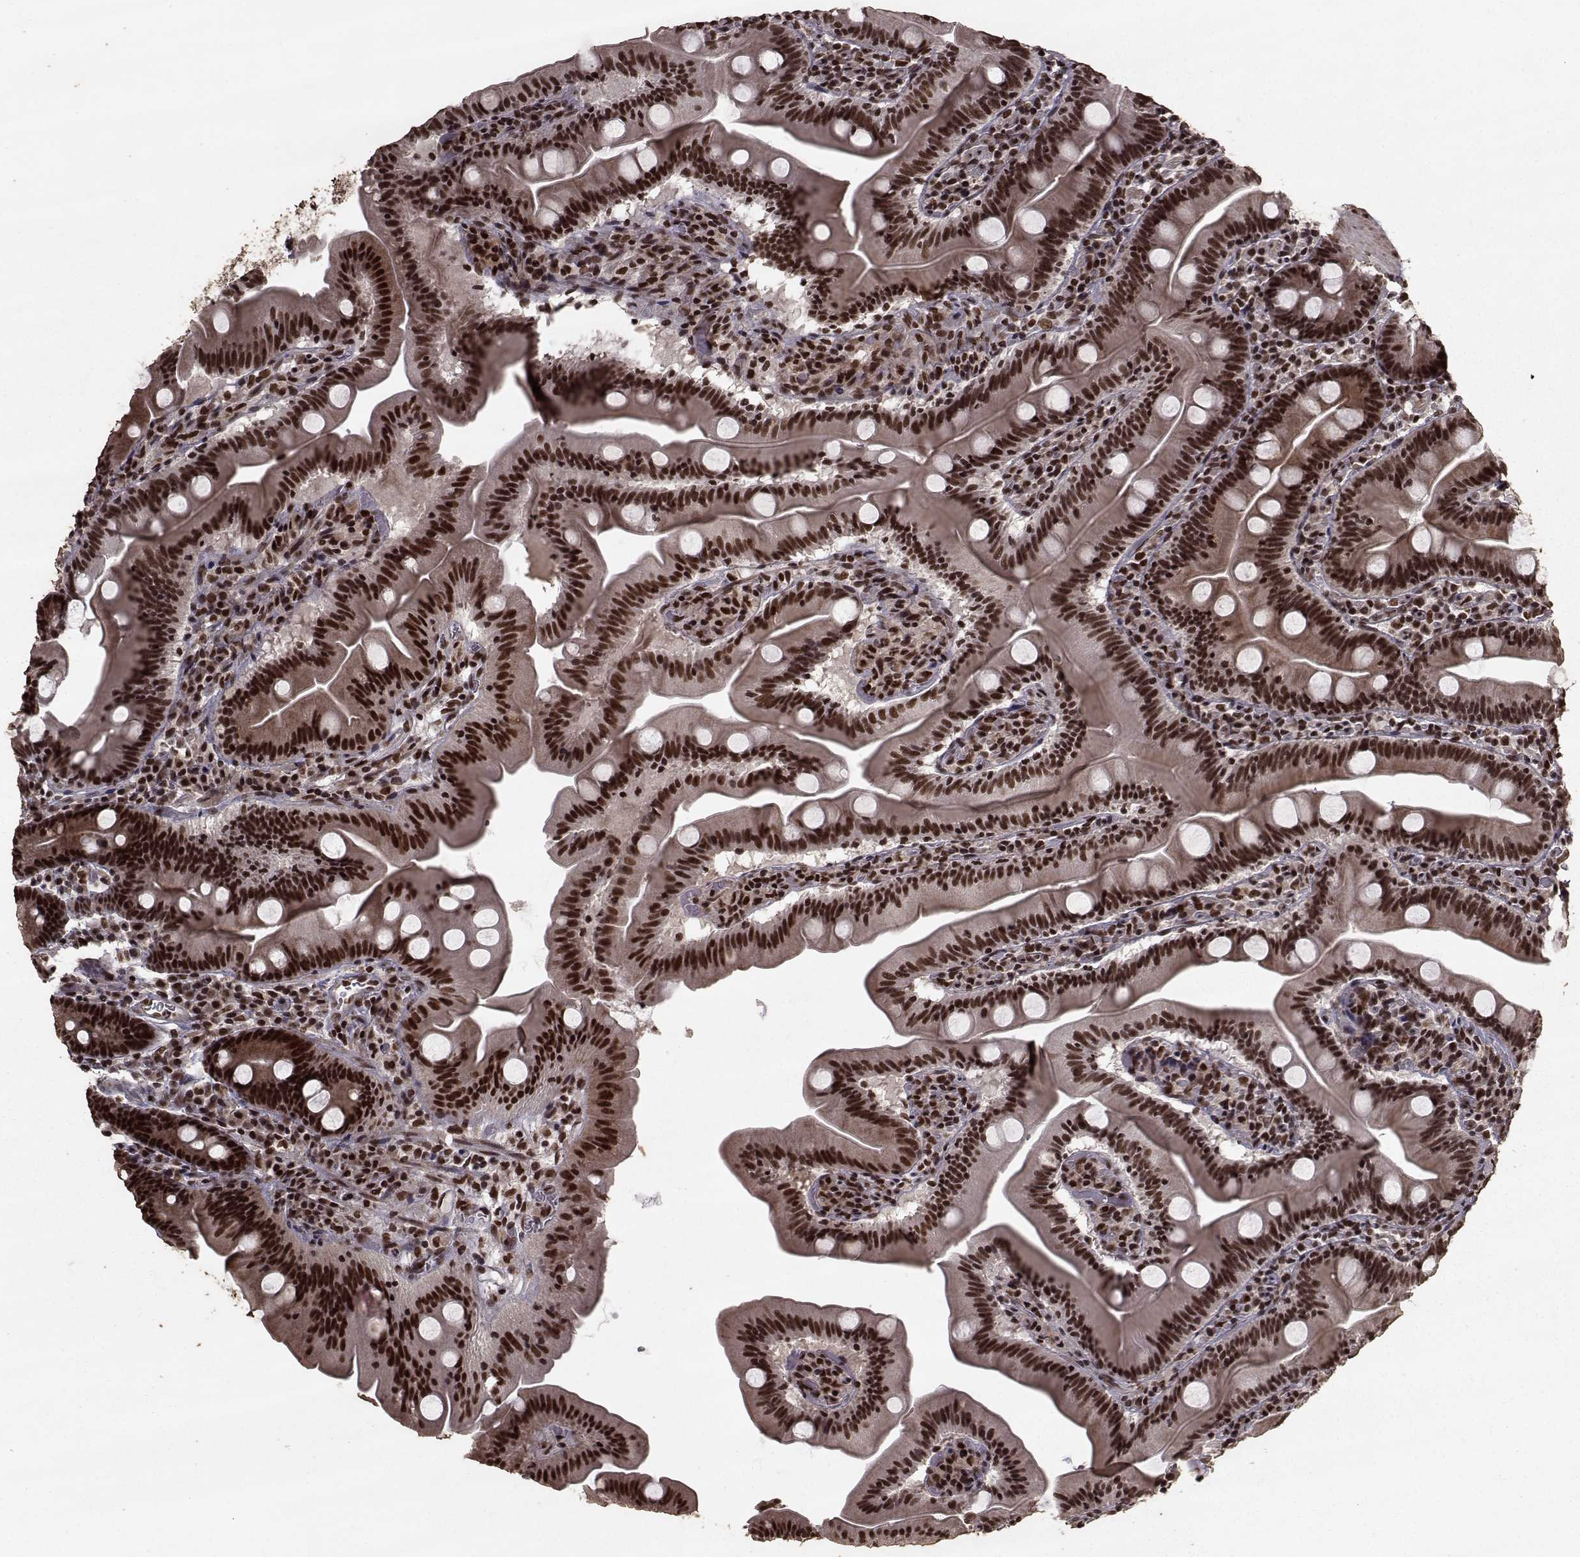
{"staining": {"intensity": "strong", "quantity": ">75%", "location": "cytoplasmic/membranous,nuclear"}, "tissue": "small intestine", "cell_type": "Glandular cells", "image_type": "normal", "snomed": [{"axis": "morphology", "description": "Normal tissue, NOS"}, {"axis": "topography", "description": "Small intestine"}], "caption": "Immunohistochemical staining of normal human small intestine exhibits >75% levels of strong cytoplasmic/membranous,nuclear protein expression in about >75% of glandular cells.", "gene": "SF1", "patient": {"sex": "male", "age": 37}}